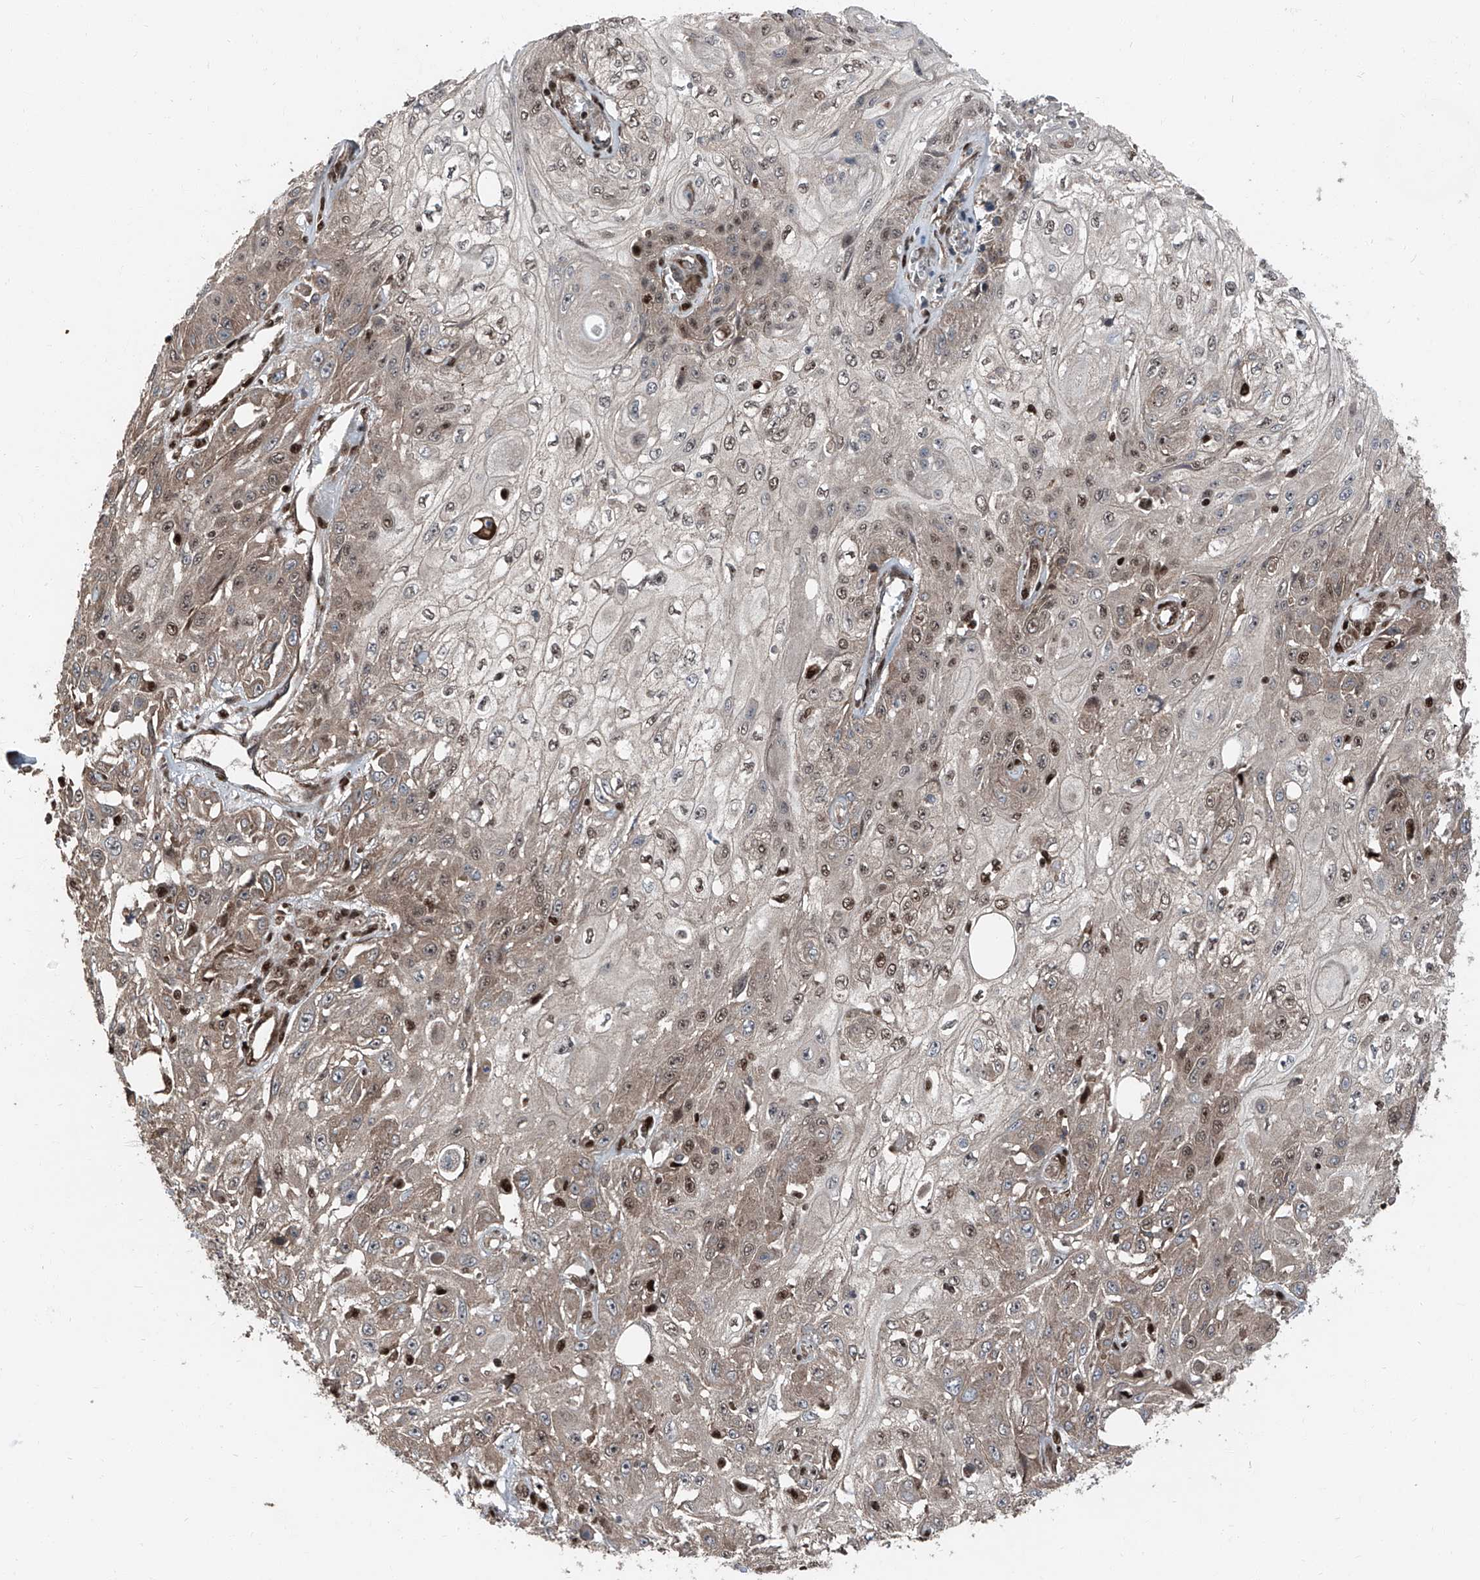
{"staining": {"intensity": "moderate", "quantity": ">75%", "location": "cytoplasmic/membranous,nuclear"}, "tissue": "skin cancer", "cell_type": "Tumor cells", "image_type": "cancer", "snomed": [{"axis": "morphology", "description": "Squamous cell carcinoma, NOS"}, {"axis": "morphology", "description": "Squamous cell carcinoma, metastatic, NOS"}, {"axis": "topography", "description": "Skin"}, {"axis": "topography", "description": "Lymph node"}], "caption": "Immunohistochemical staining of skin cancer displays medium levels of moderate cytoplasmic/membranous and nuclear staining in about >75% of tumor cells.", "gene": "FKBP5", "patient": {"sex": "male", "age": 75}}